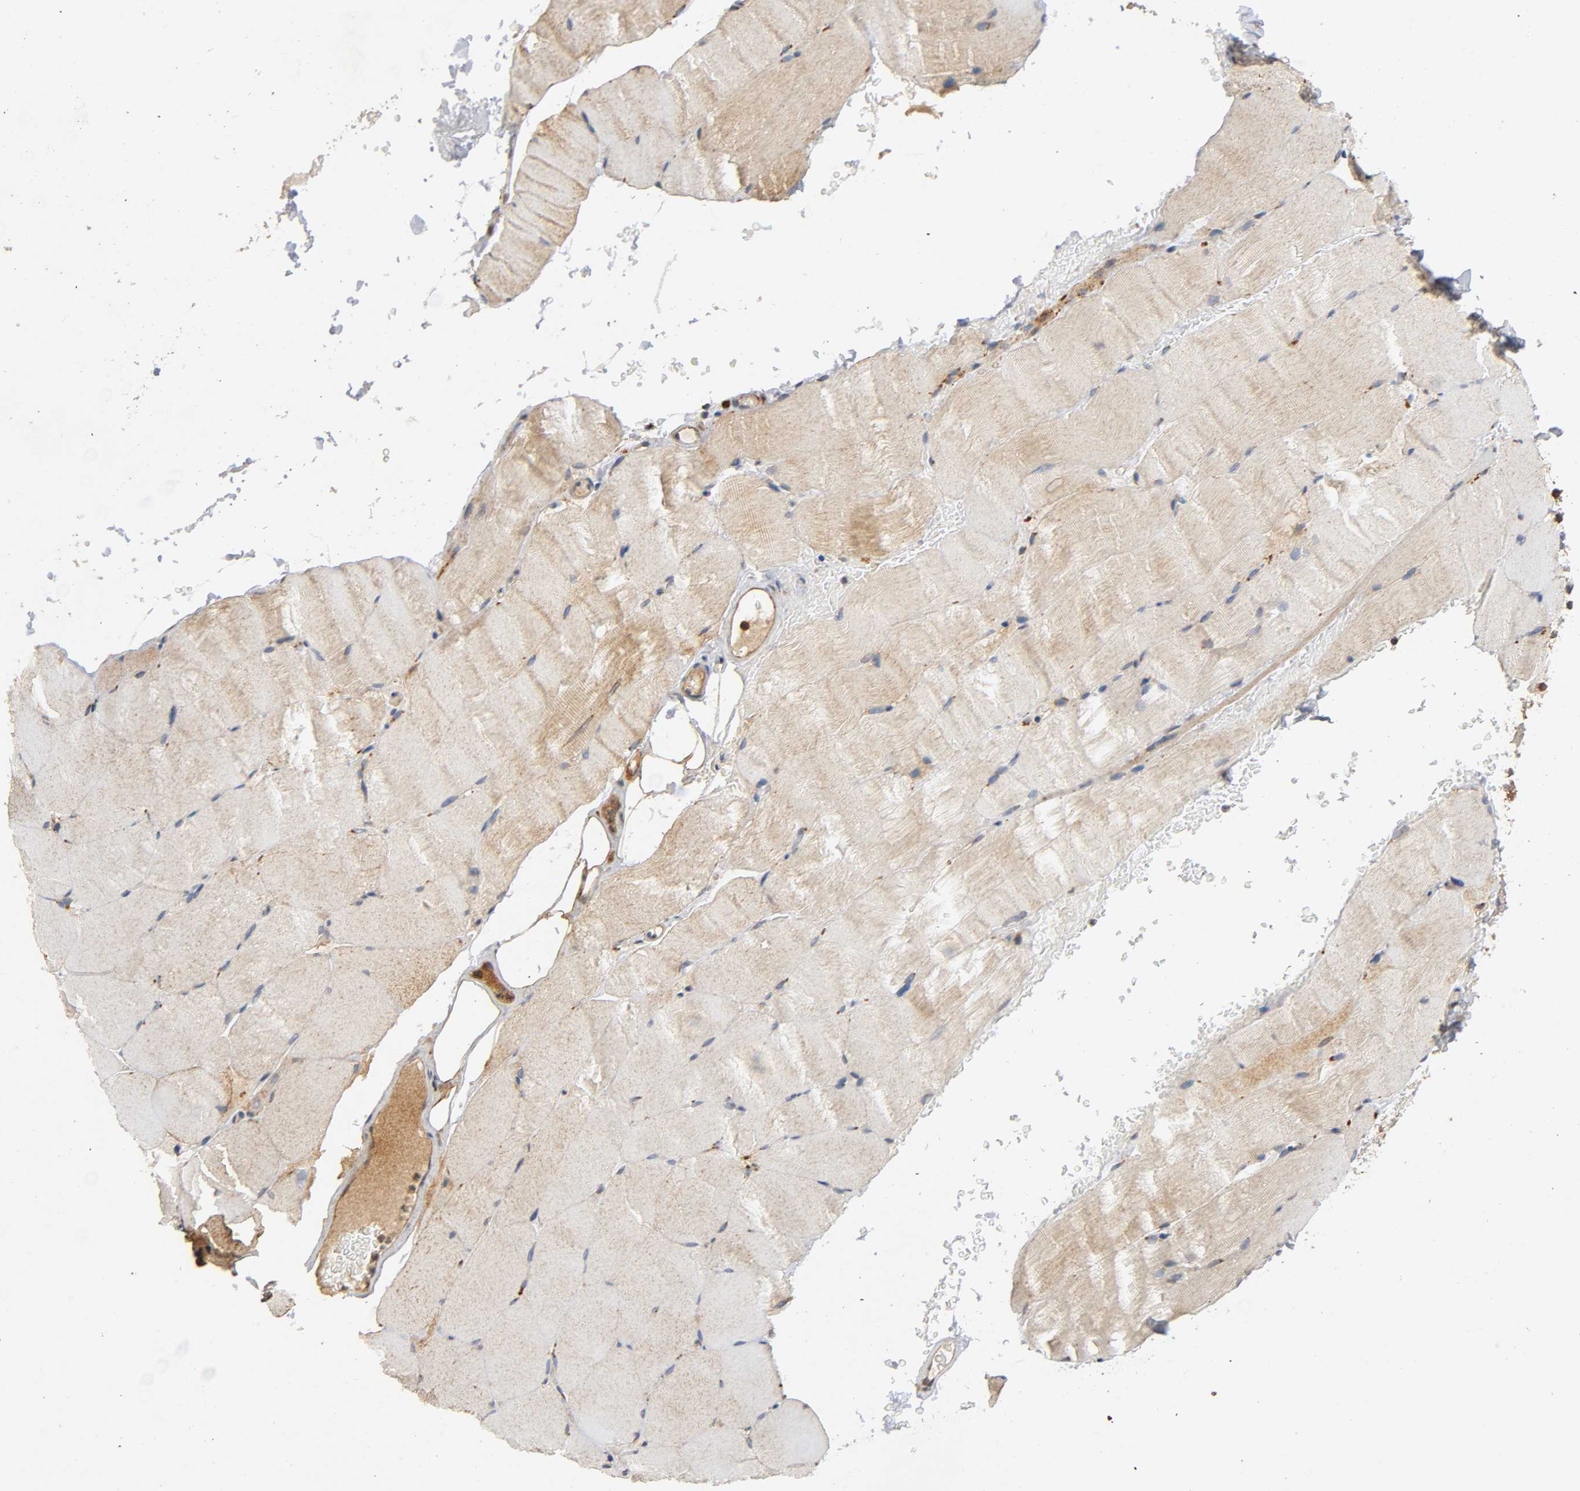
{"staining": {"intensity": "weak", "quantity": ">75%", "location": "cytoplasmic/membranous"}, "tissue": "skeletal muscle", "cell_type": "Myocytes", "image_type": "normal", "snomed": [{"axis": "morphology", "description": "Normal tissue, NOS"}, {"axis": "topography", "description": "Skeletal muscle"}], "caption": "DAB (3,3'-diaminobenzidine) immunohistochemical staining of normal human skeletal muscle demonstrates weak cytoplasmic/membranous protein expression in approximately >75% of myocytes.", "gene": "IKBKB", "patient": {"sex": "female", "age": 37}}